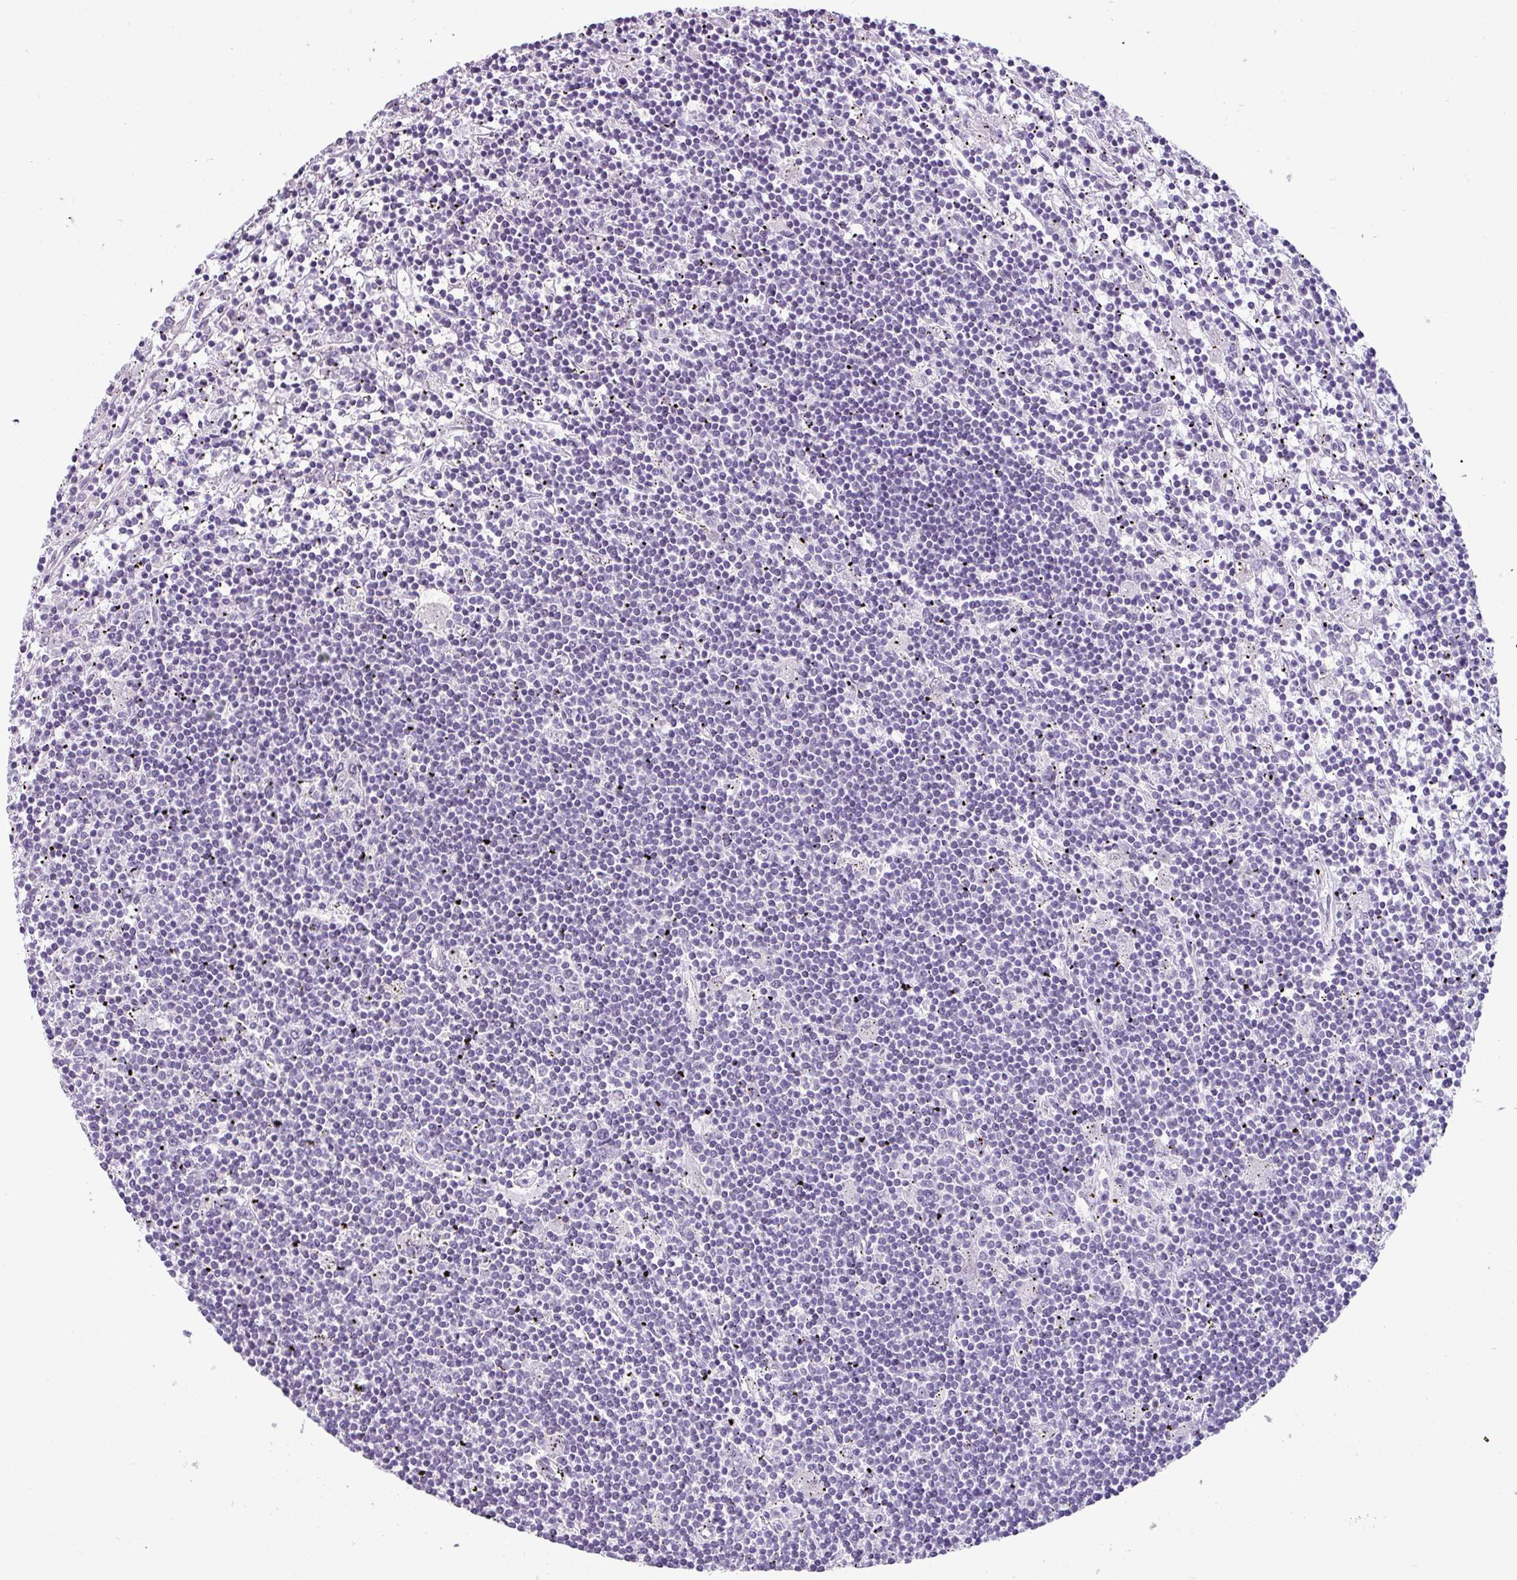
{"staining": {"intensity": "negative", "quantity": "none", "location": "none"}, "tissue": "lymphoma", "cell_type": "Tumor cells", "image_type": "cancer", "snomed": [{"axis": "morphology", "description": "Malignant lymphoma, non-Hodgkin's type, Low grade"}, {"axis": "topography", "description": "Spleen"}], "caption": "This is an IHC micrograph of human lymphoma. There is no positivity in tumor cells.", "gene": "TOR1AIP2", "patient": {"sex": "male", "age": 76}}